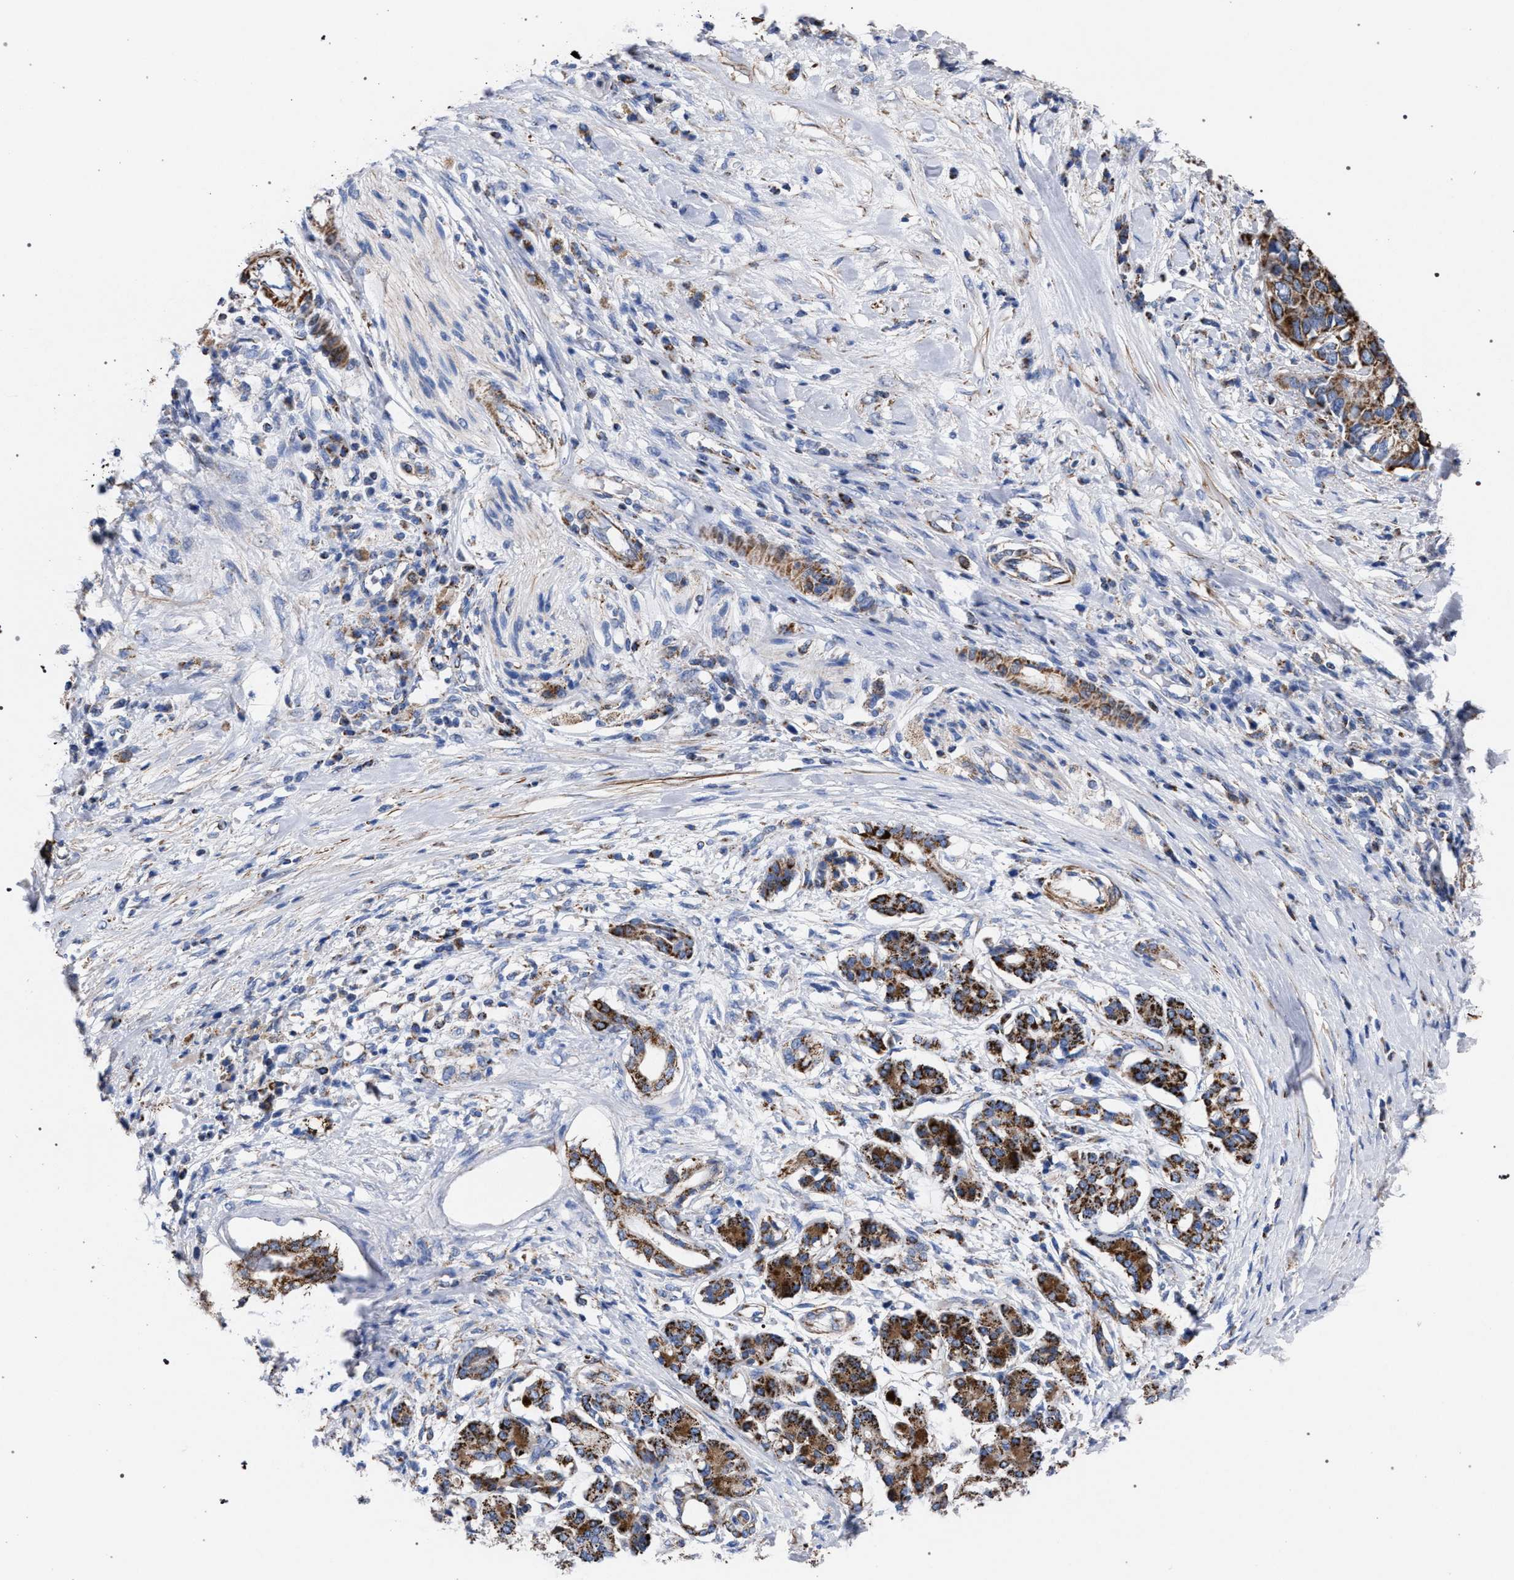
{"staining": {"intensity": "moderate", "quantity": ">75%", "location": "cytoplasmic/membranous"}, "tissue": "pancreatic cancer", "cell_type": "Tumor cells", "image_type": "cancer", "snomed": [{"axis": "morphology", "description": "Adenocarcinoma, NOS"}, {"axis": "topography", "description": "Pancreas"}], "caption": "Moderate cytoplasmic/membranous protein staining is appreciated in about >75% of tumor cells in adenocarcinoma (pancreatic).", "gene": "ACADS", "patient": {"sex": "female", "age": 56}}